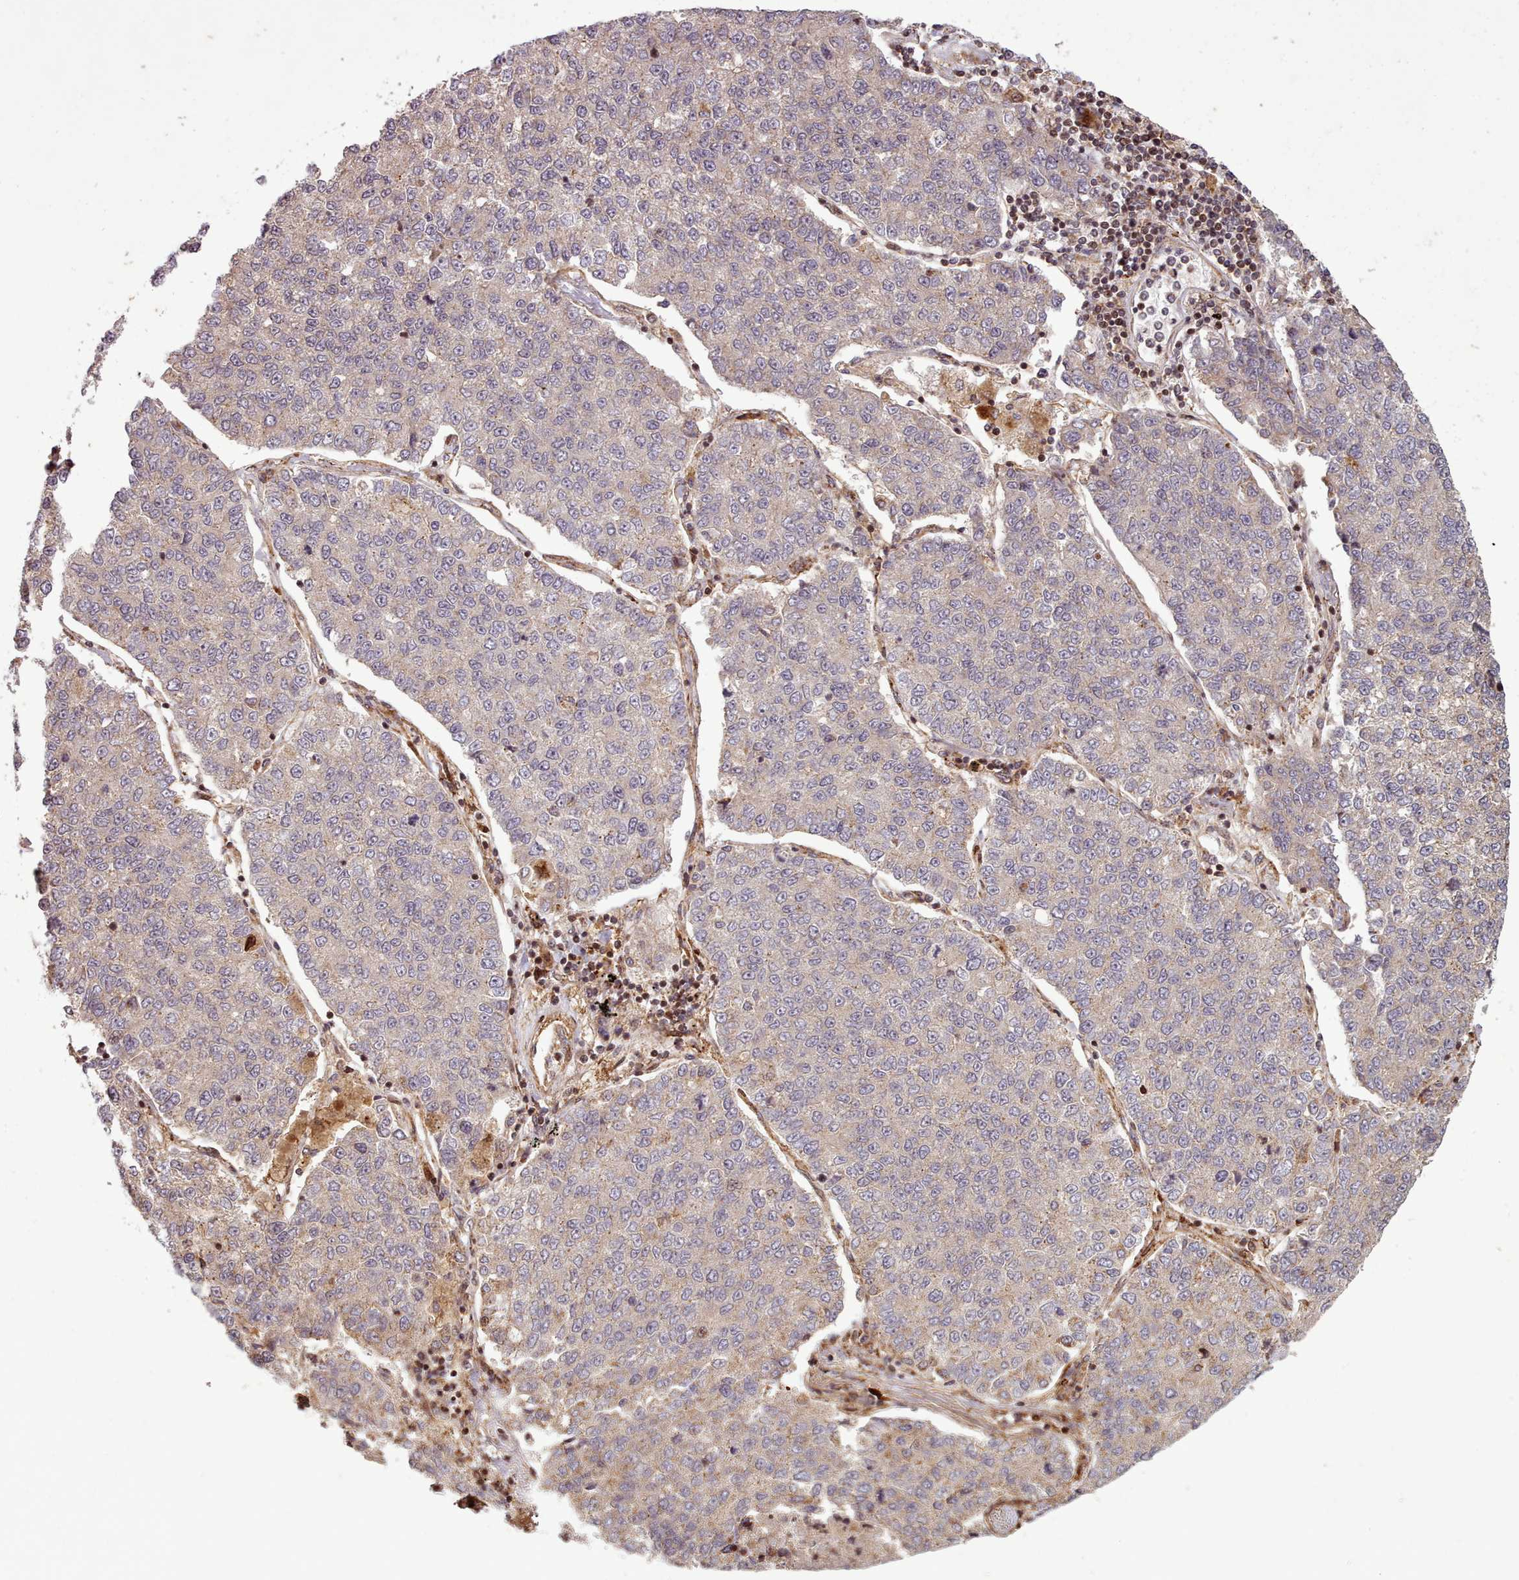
{"staining": {"intensity": "negative", "quantity": "none", "location": "none"}, "tissue": "lung cancer", "cell_type": "Tumor cells", "image_type": "cancer", "snomed": [{"axis": "morphology", "description": "Adenocarcinoma, NOS"}, {"axis": "topography", "description": "Lung"}], "caption": "An IHC image of lung cancer is shown. There is no staining in tumor cells of lung cancer. (DAB (3,3'-diaminobenzidine) IHC visualized using brightfield microscopy, high magnification).", "gene": "NLRP7", "patient": {"sex": "male", "age": 49}}